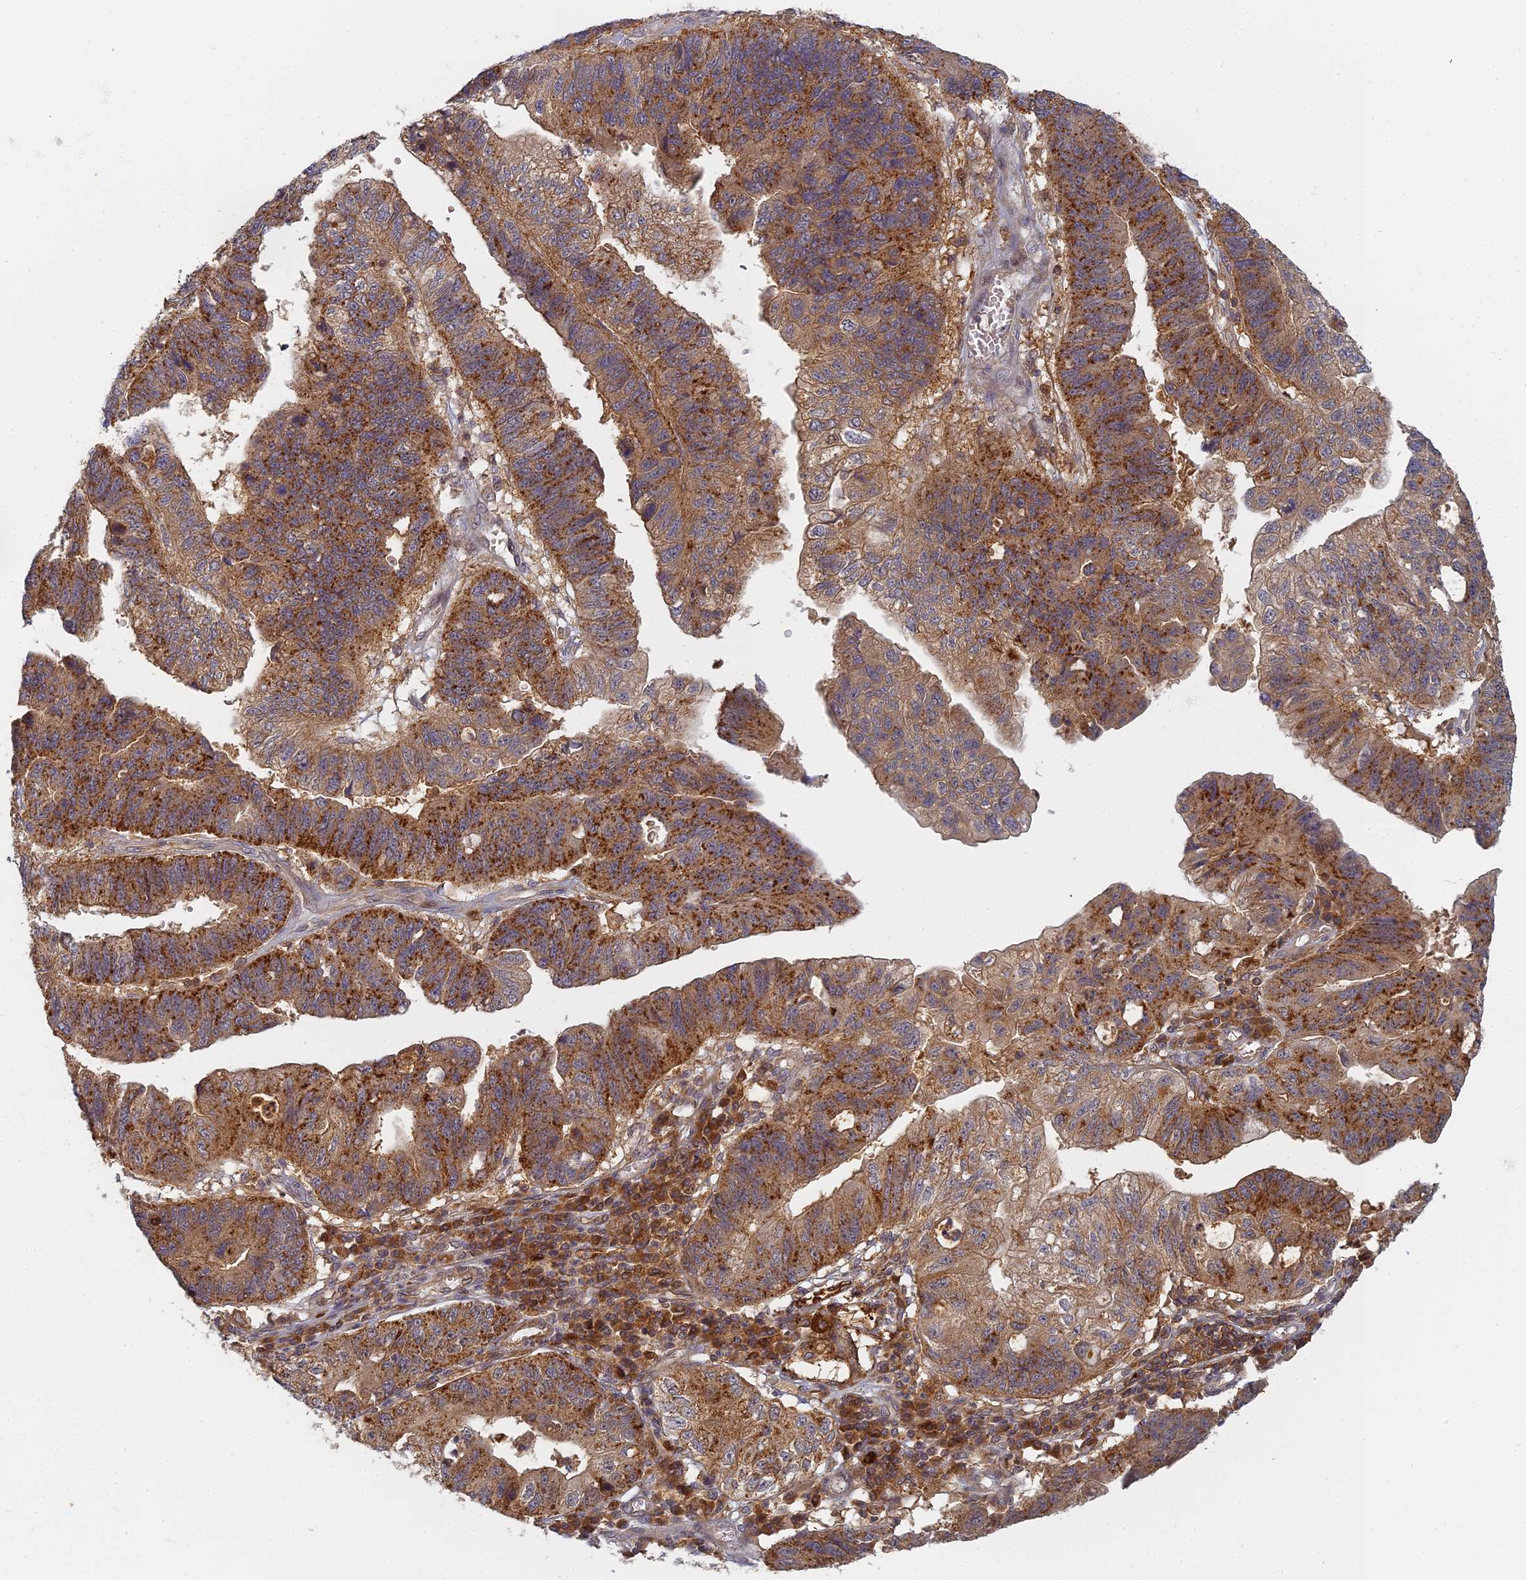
{"staining": {"intensity": "moderate", "quantity": ">75%", "location": "cytoplasmic/membranous"}, "tissue": "stomach cancer", "cell_type": "Tumor cells", "image_type": "cancer", "snomed": [{"axis": "morphology", "description": "Adenocarcinoma, NOS"}, {"axis": "topography", "description": "Stomach"}], "caption": "Immunohistochemistry photomicrograph of adenocarcinoma (stomach) stained for a protein (brown), which displays medium levels of moderate cytoplasmic/membranous positivity in about >75% of tumor cells.", "gene": "INO80D", "patient": {"sex": "male", "age": 59}}